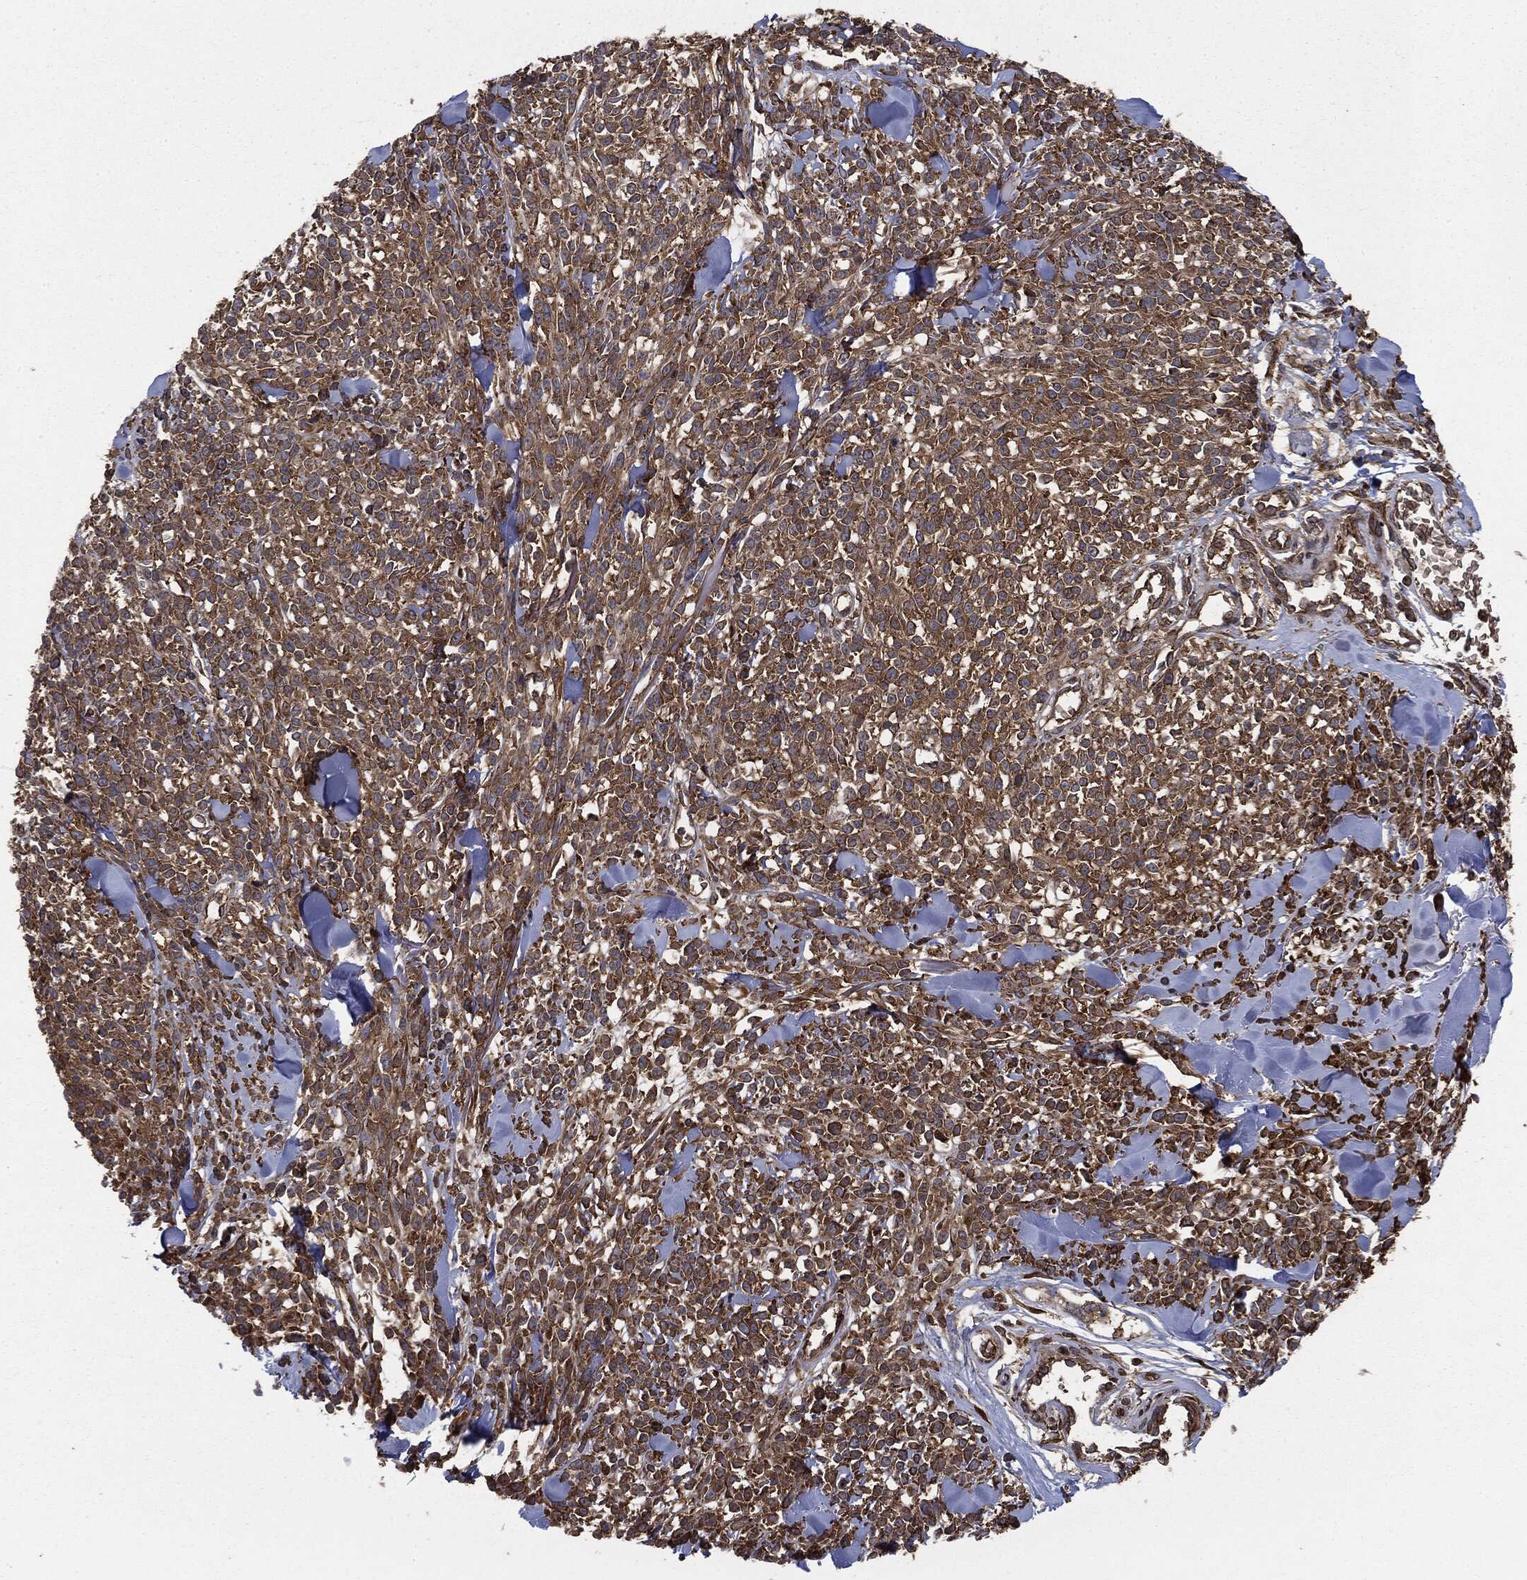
{"staining": {"intensity": "strong", "quantity": ">75%", "location": "cytoplasmic/membranous"}, "tissue": "melanoma", "cell_type": "Tumor cells", "image_type": "cancer", "snomed": [{"axis": "morphology", "description": "Malignant melanoma, NOS"}, {"axis": "topography", "description": "Skin"}, {"axis": "topography", "description": "Skin of trunk"}], "caption": "IHC micrograph of neoplastic tissue: human melanoma stained using immunohistochemistry (IHC) shows high levels of strong protein expression localized specifically in the cytoplasmic/membranous of tumor cells, appearing as a cytoplasmic/membranous brown color.", "gene": "EIF2AK2", "patient": {"sex": "male", "age": 74}}